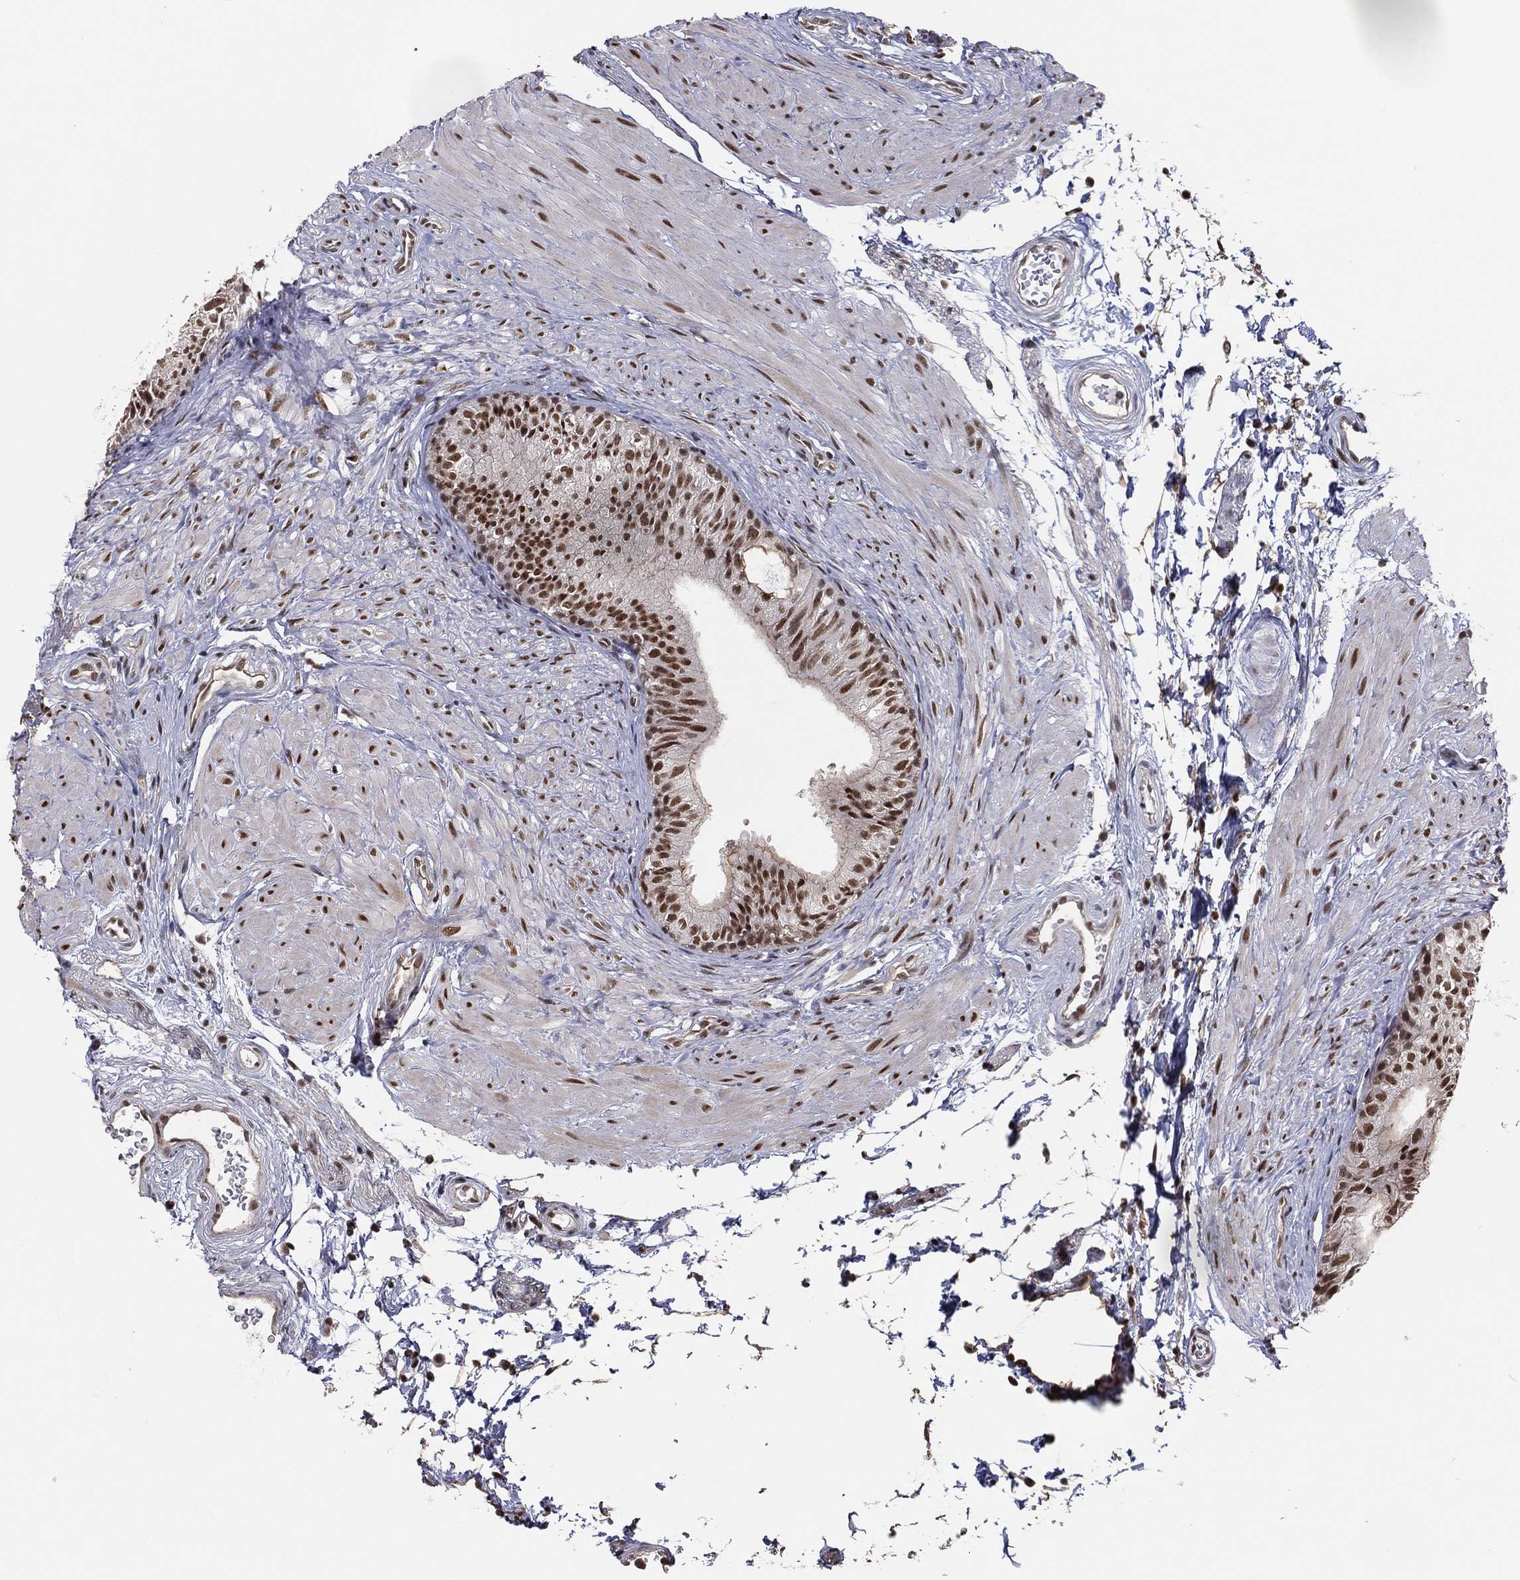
{"staining": {"intensity": "strong", "quantity": "25%-75%", "location": "nuclear"}, "tissue": "epididymis", "cell_type": "Glandular cells", "image_type": "normal", "snomed": [{"axis": "morphology", "description": "Normal tissue, NOS"}, {"axis": "topography", "description": "Epididymis"}], "caption": "A brown stain highlights strong nuclear staining of a protein in glandular cells of benign epididymis.", "gene": "GPALPP1", "patient": {"sex": "male", "age": 22}}